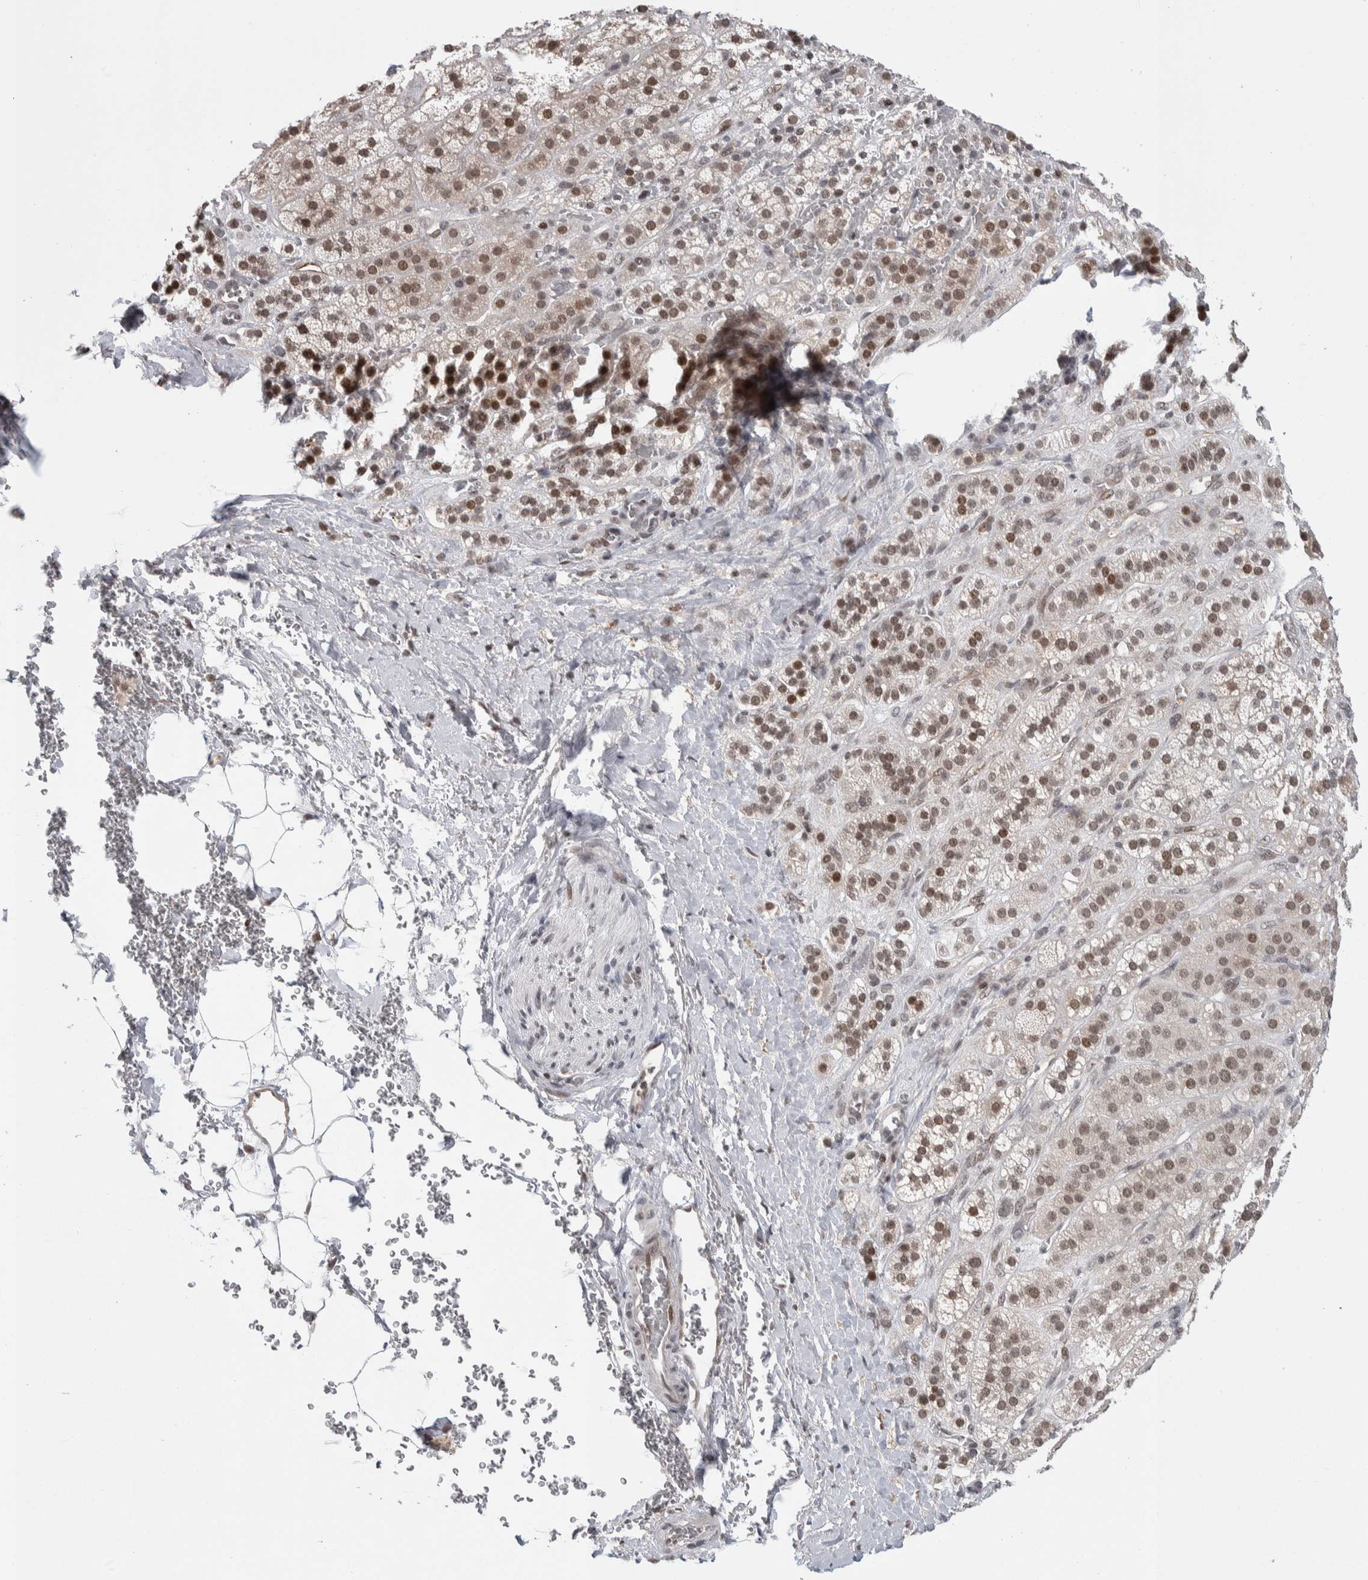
{"staining": {"intensity": "moderate", "quantity": ">75%", "location": "cytoplasmic/membranous,nuclear"}, "tissue": "adrenal gland", "cell_type": "Glandular cells", "image_type": "normal", "snomed": [{"axis": "morphology", "description": "Normal tissue, NOS"}, {"axis": "topography", "description": "Adrenal gland"}], "caption": "About >75% of glandular cells in unremarkable adrenal gland show moderate cytoplasmic/membranous,nuclear protein staining as visualized by brown immunohistochemical staining.", "gene": "ZSCAN21", "patient": {"sex": "male", "age": 56}}